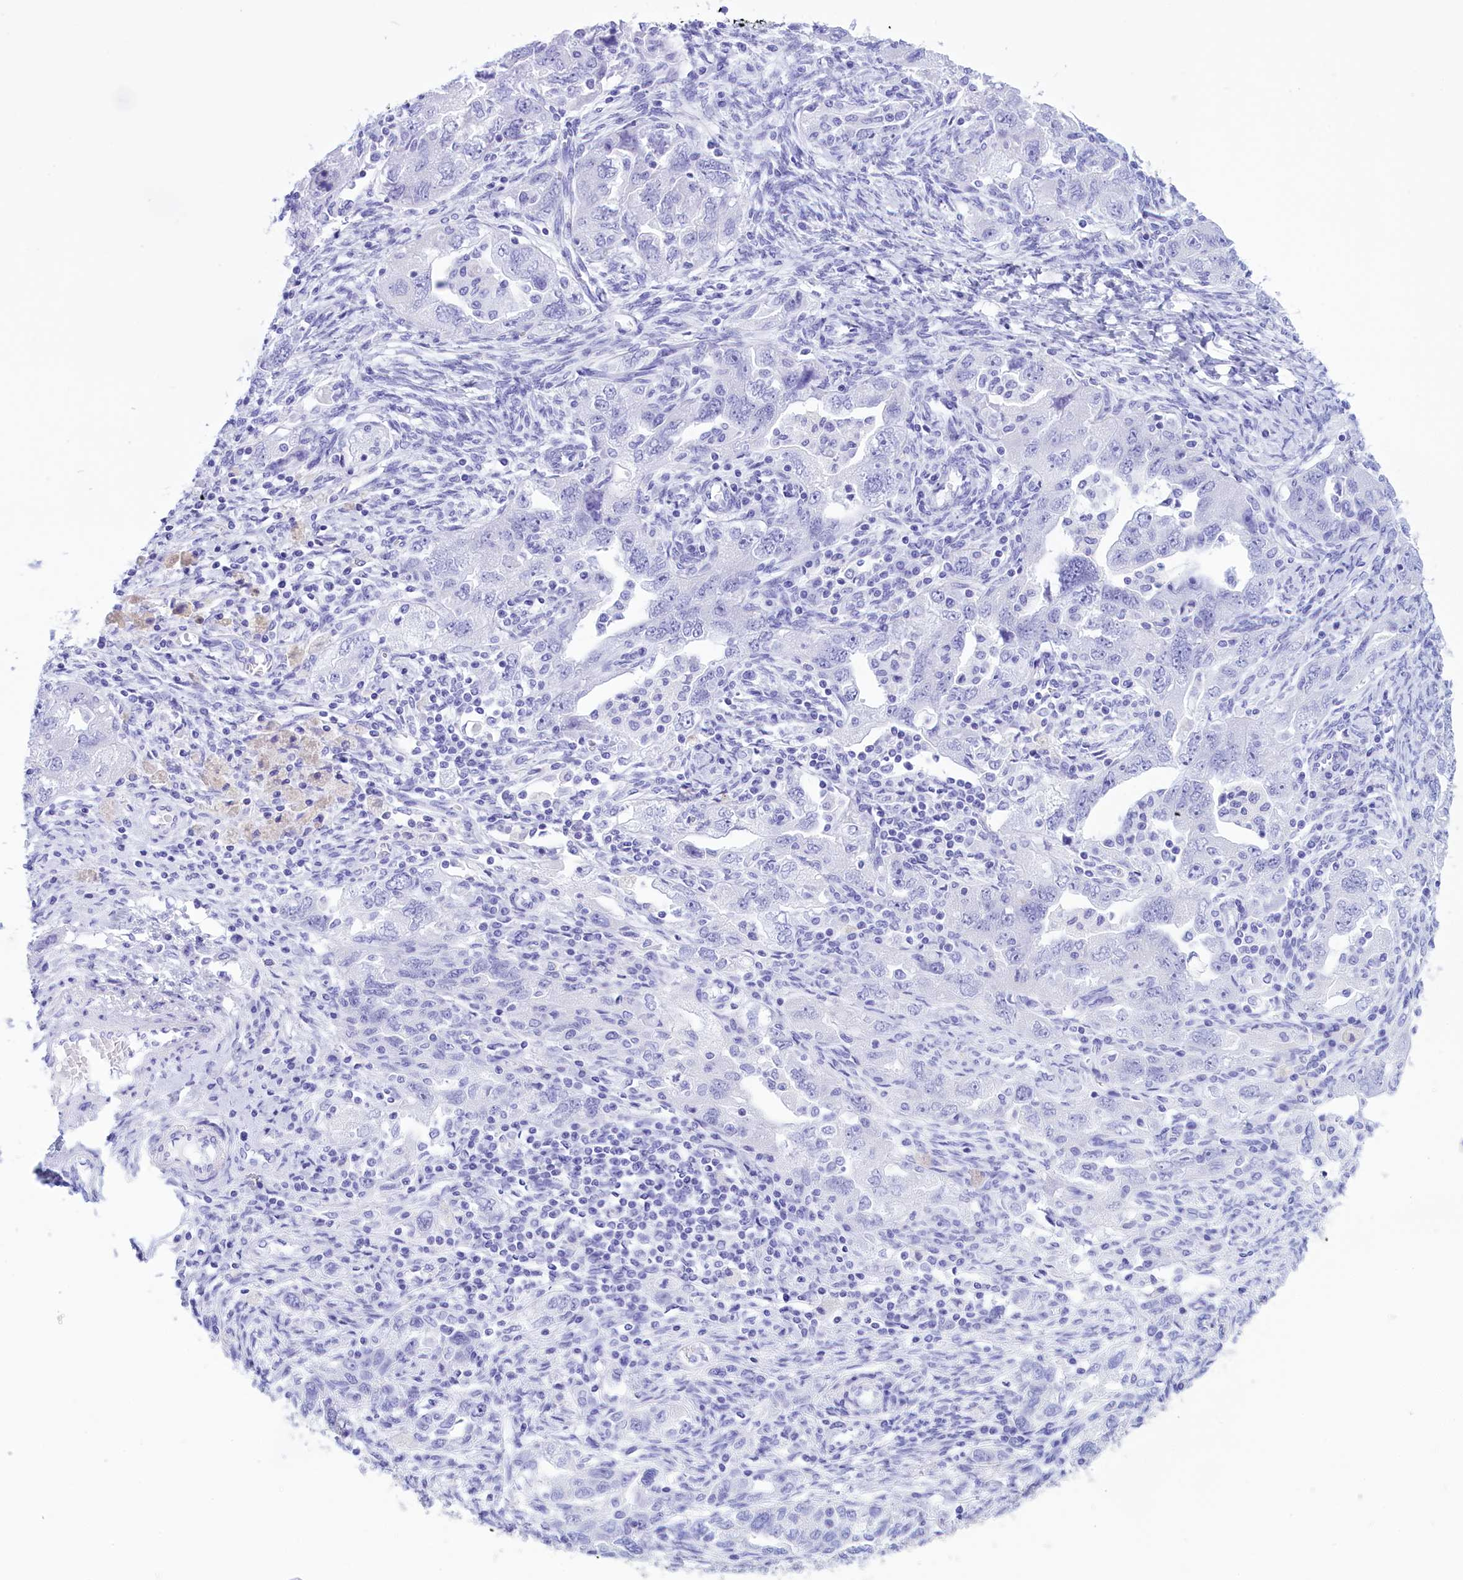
{"staining": {"intensity": "negative", "quantity": "none", "location": "none"}, "tissue": "ovarian cancer", "cell_type": "Tumor cells", "image_type": "cancer", "snomed": [{"axis": "morphology", "description": "Carcinoma, NOS"}, {"axis": "morphology", "description": "Cystadenocarcinoma, serous, NOS"}, {"axis": "topography", "description": "Ovary"}], "caption": "IHC image of human ovarian cancer stained for a protein (brown), which shows no positivity in tumor cells.", "gene": "BRI3", "patient": {"sex": "female", "age": 69}}